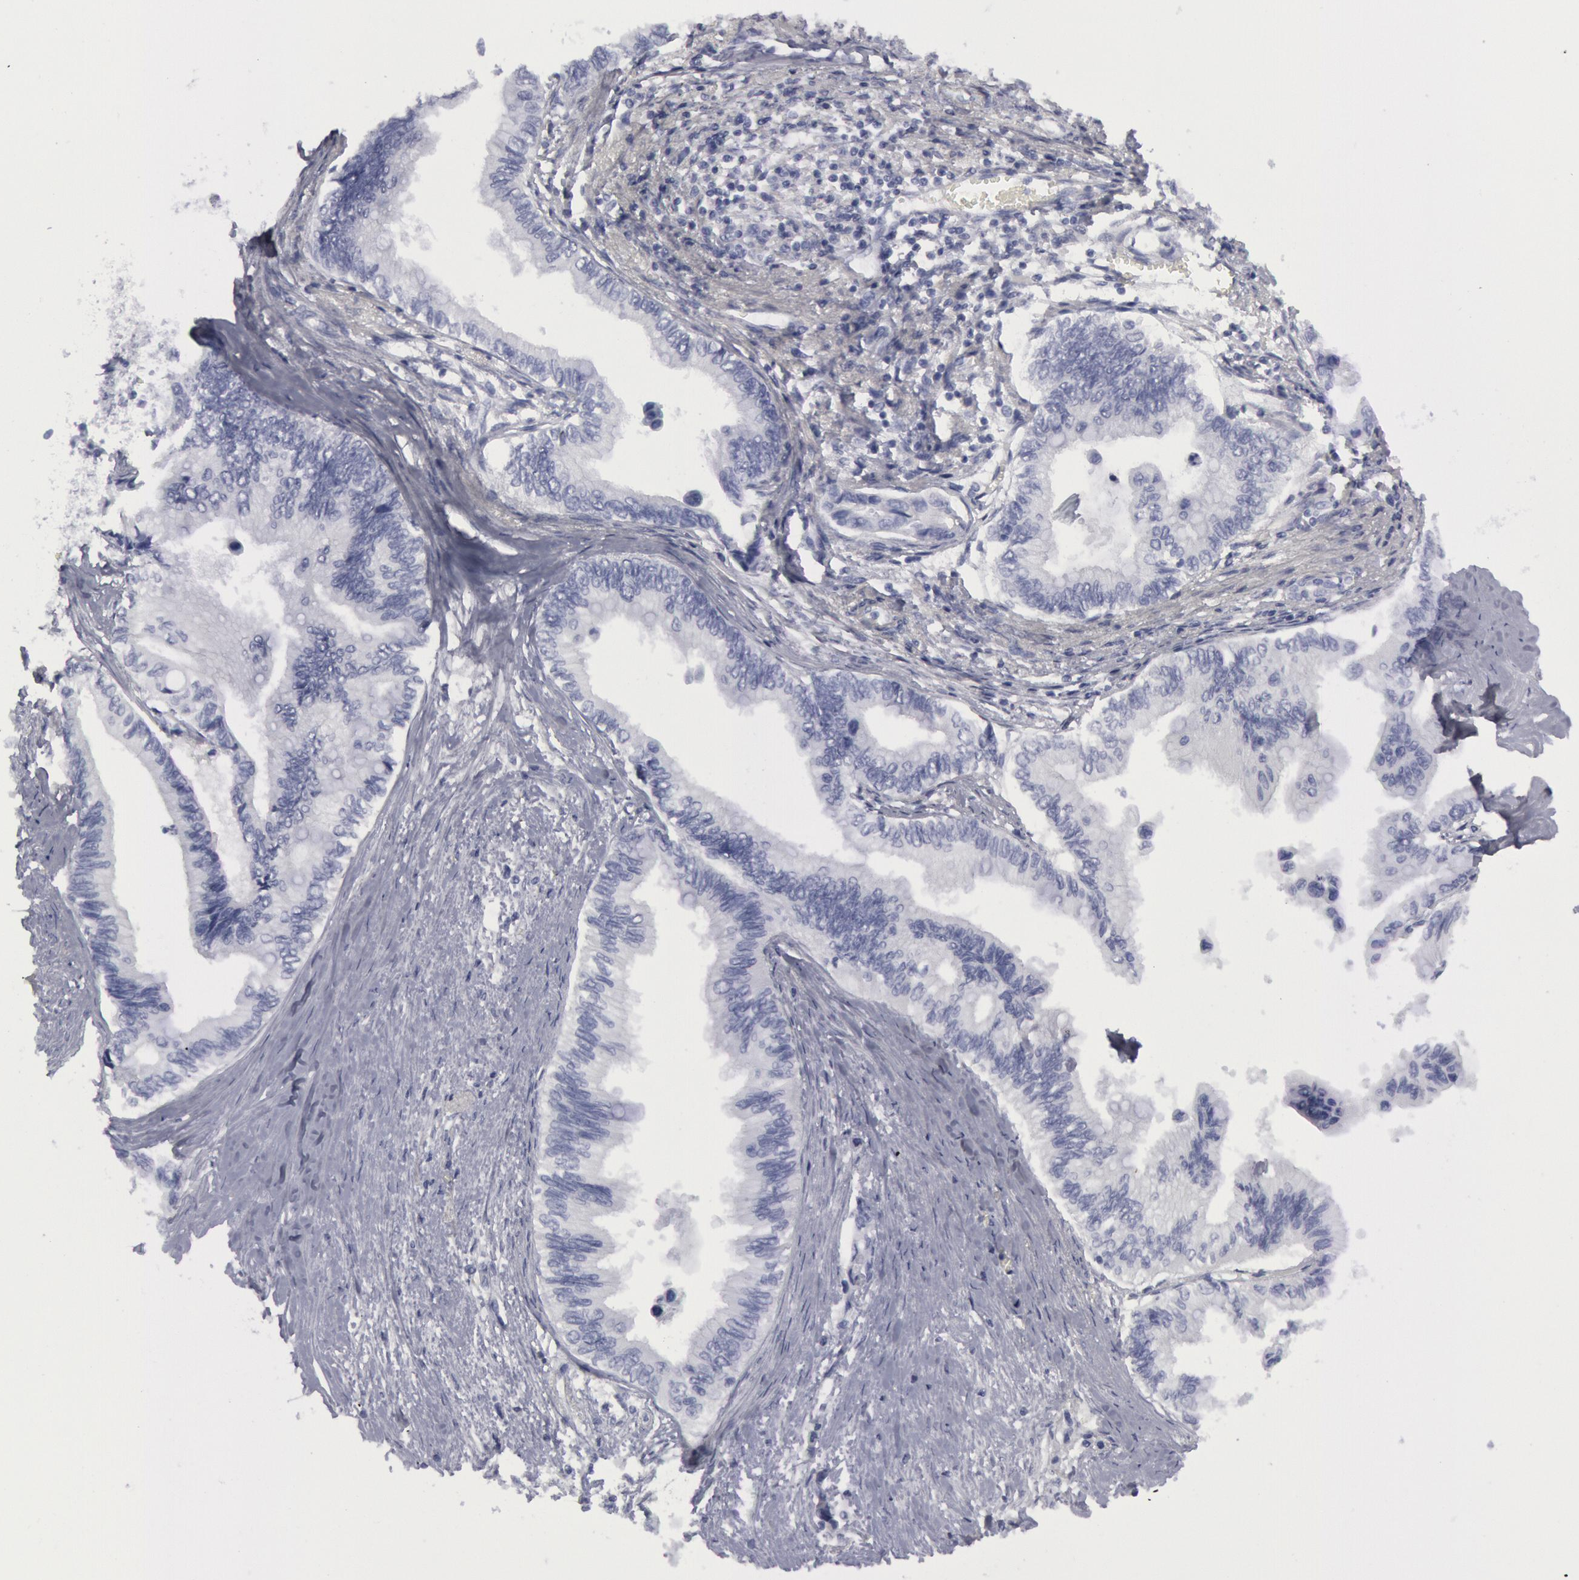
{"staining": {"intensity": "negative", "quantity": "none", "location": "none"}, "tissue": "pancreatic cancer", "cell_type": "Tumor cells", "image_type": "cancer", "snomed": [{"axis": "morphology", "description": "Adenocarcinoma, NOS"}, {"axis": "topography", "description": "Pancreas"}], "caption": "Protein analysis of pancreatic adenocarcinoma reveals no significant positivity in tumor cells.", "gene": "FHL1", "patient": {"sex": "female", "age": 66}}